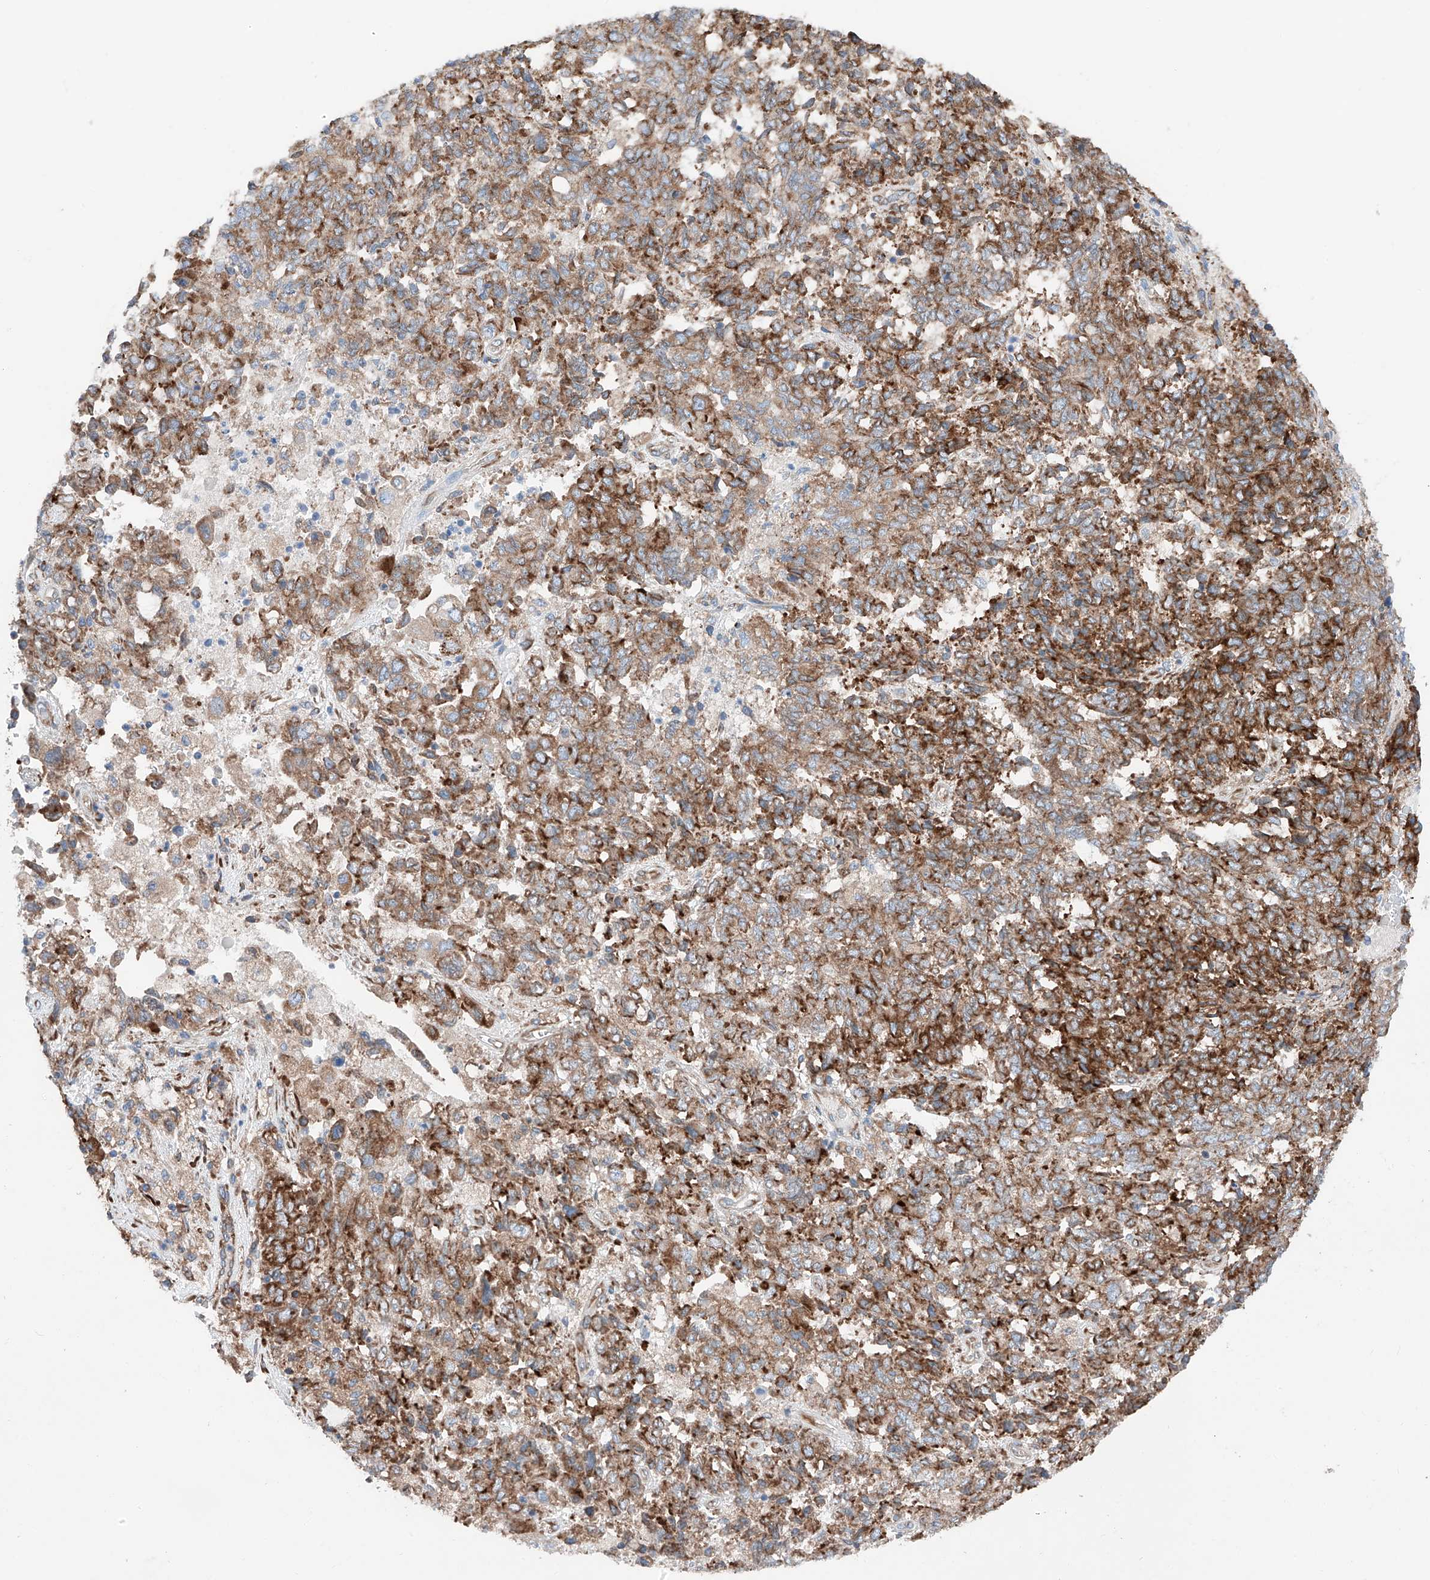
{"staining": {"intensity": "strong", "quantity": ">75%", "location": "cytoplasmic/membranous"}, "tissue": "endometrial cancer", "cell_type": "Tumor cells", "image_type": "cancer", "snomed": [{"axis": "morphology", "description": "Adenocarcinoma, NOS"}, {"axis": "topography", "description": "Endometrium"}], "caption": "Protein staining of adenocarcinoma (endometrial) tissue displays strong cytoplasmic/membranous staining in approximately >75% of tumor cells. (Brightfield microscopy of DAB IHC at high magnification).", "gene": "CRELD1", "patient": {"sex": "female", "age": 80}}